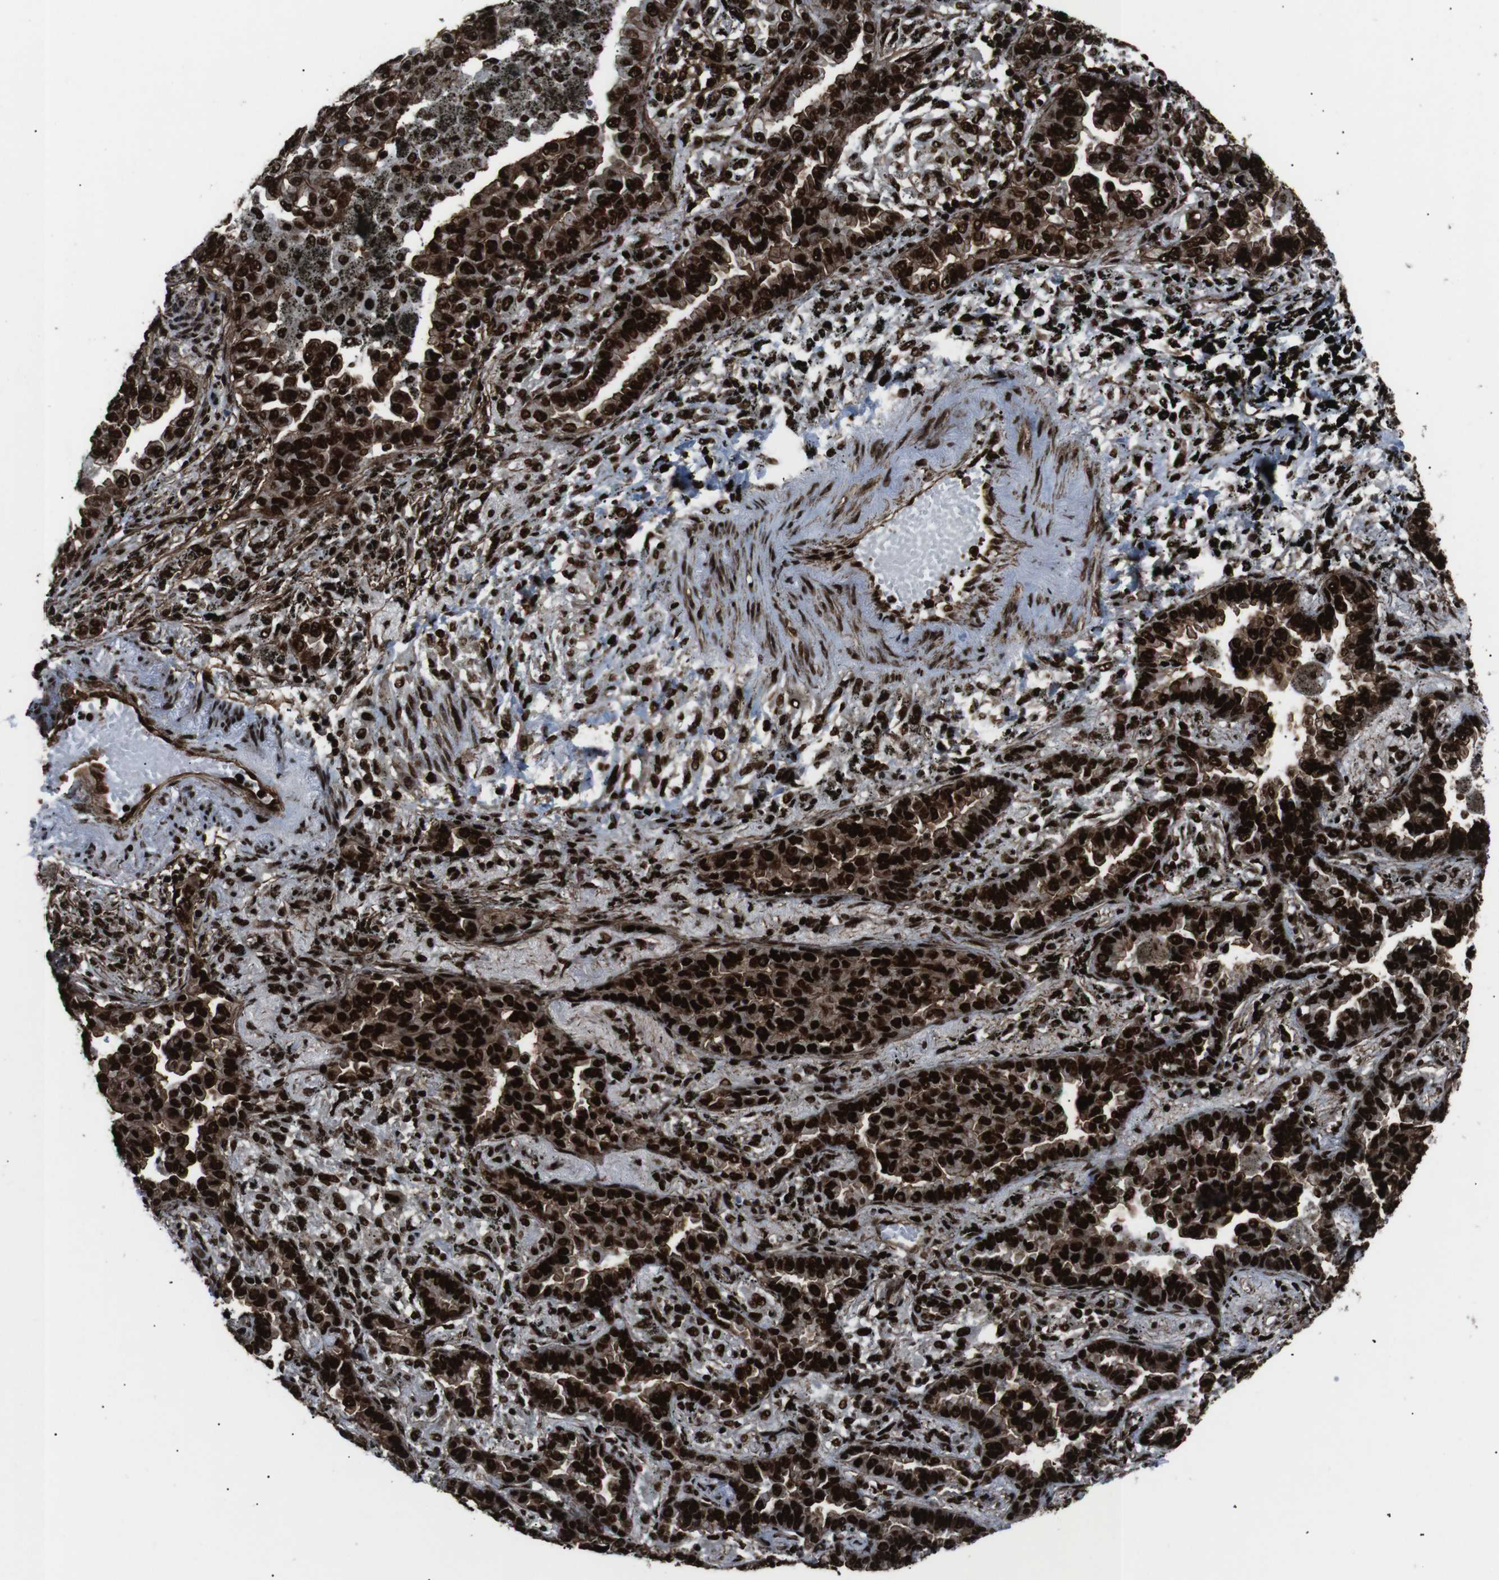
{"staining": {"intensity": "strong", "quantity": ">75%", "location": "cytoplasmic/membranous,nuclear"}, "tissue": "lung cancer", "cell_type": "Tumor cells", "image_type": "cancer", "snomed": [{"axis": "morphology", "description": "Normal tissue, NOS"}, {"axis": "morphology", "description": "Adenocarcinoma, NOS"}, {"axis": "topography", "description": "Lung"}], "caption": "Strong cytoplasmic/membranous and nuclear positivity for a protein is appreciated in about >75% of tumor cells of lung cancer using immunohistochemistry (IHC).", "gene": "HNRNPU", "patient": {"sex": "male", "age": 59}}